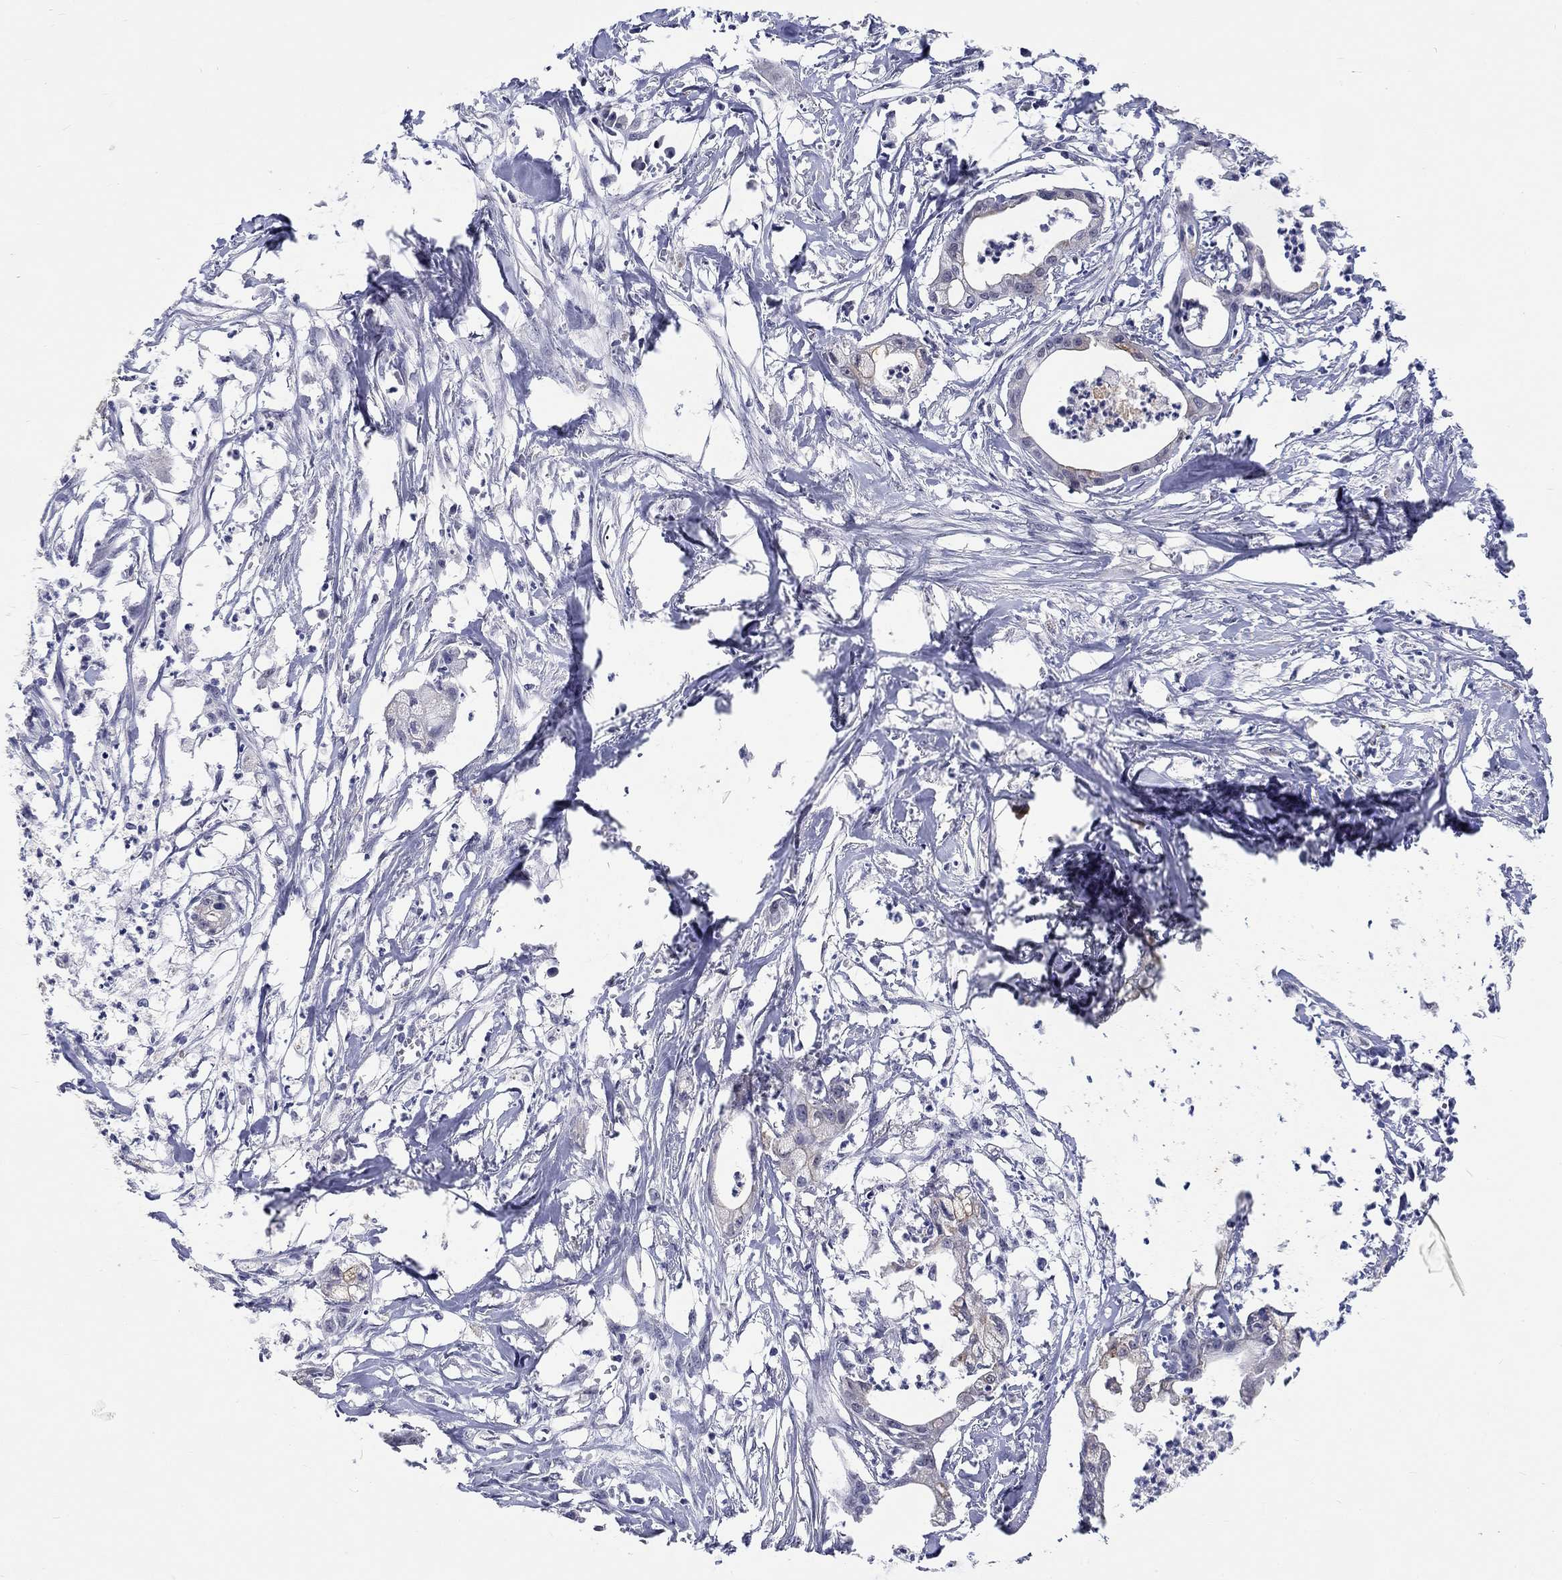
{"staining": {"intensity": "negative", "quantity": "none", "location": "none"}, "tissue": "pancreatic cancer", "cell_type": "Tumor cells", "image_type": "cancer", "snomed": [{"axis": "morphology", "description": "Normal tissue, NOS"}, {"axis": "morphology", "description": "Adenocarcinoma, NOS"}, {"axis": "topography", "description": "Pancreas"}], "caption": "Tumor cells are negative for protein expression in human adenocarcinoma (pancreatic). (DAB (3,3'-diaminobenzidine) IHC visualized using brightfield microscopy, high magnification).", "gene": "GRIN1", "patient": {"sex": "female", "age": 58}}